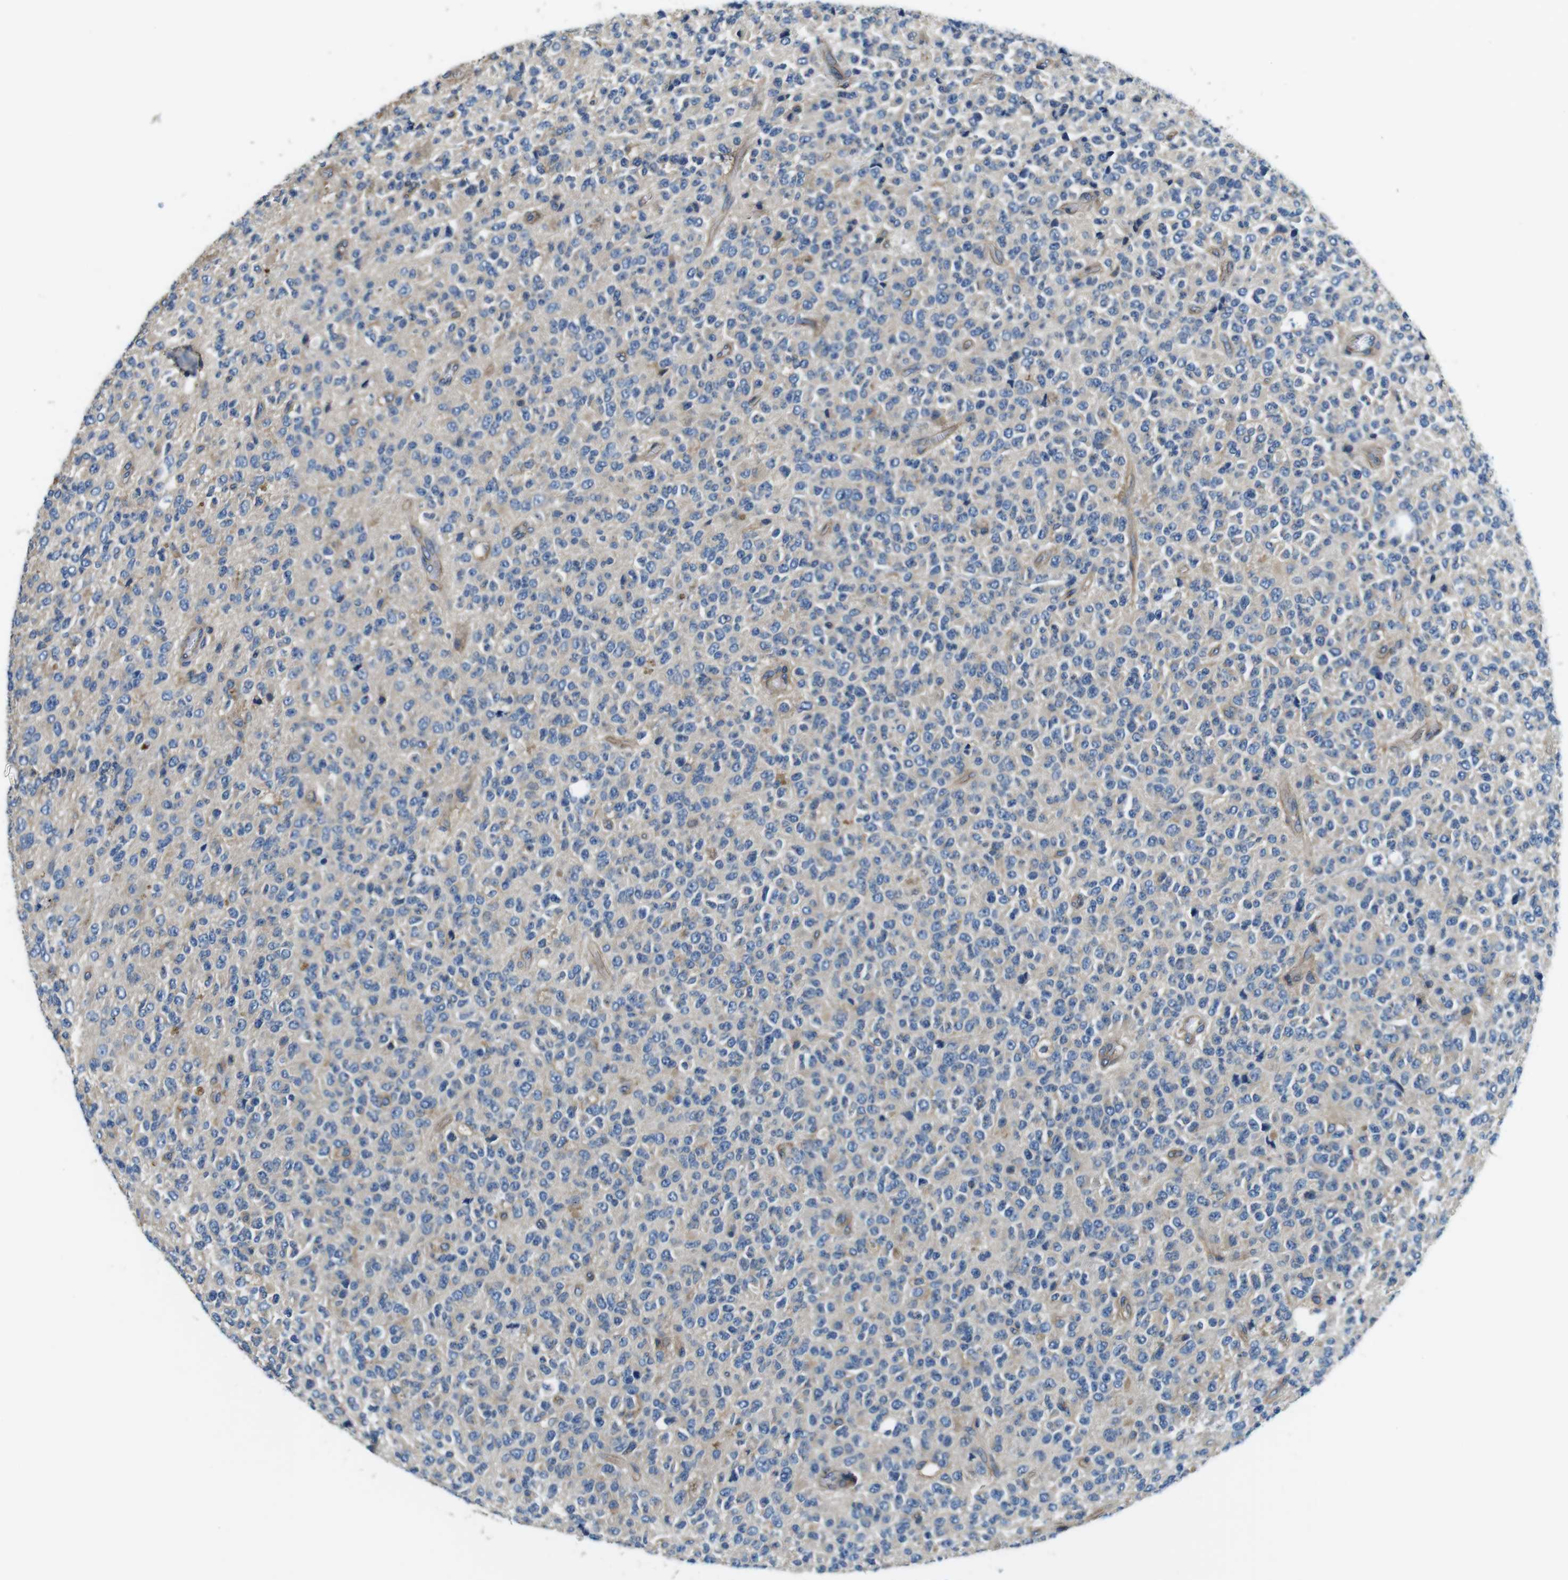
{"staining": {"intensity": "weak", "quantity": "<25%", "location": "cytoplasmic/membranous"}, "tissue": "glioma", "cell_type": "Tumor cells", "image_type": "cancer", "snomed": [{"axis": "morphology", "description": "Glioma, malignant, High grade"}, {"axis": "topography", "description": "pancreas cauda"}], "caption": "Immunohistochemical staining of high-grade glioma (malignant) displays no significant positivity in tumor cells. (Immunohistochemistry, brightfield microscopy, high magnification).", "gene": "DENND4C", "patient": {"sex": "male", "age": 60}}